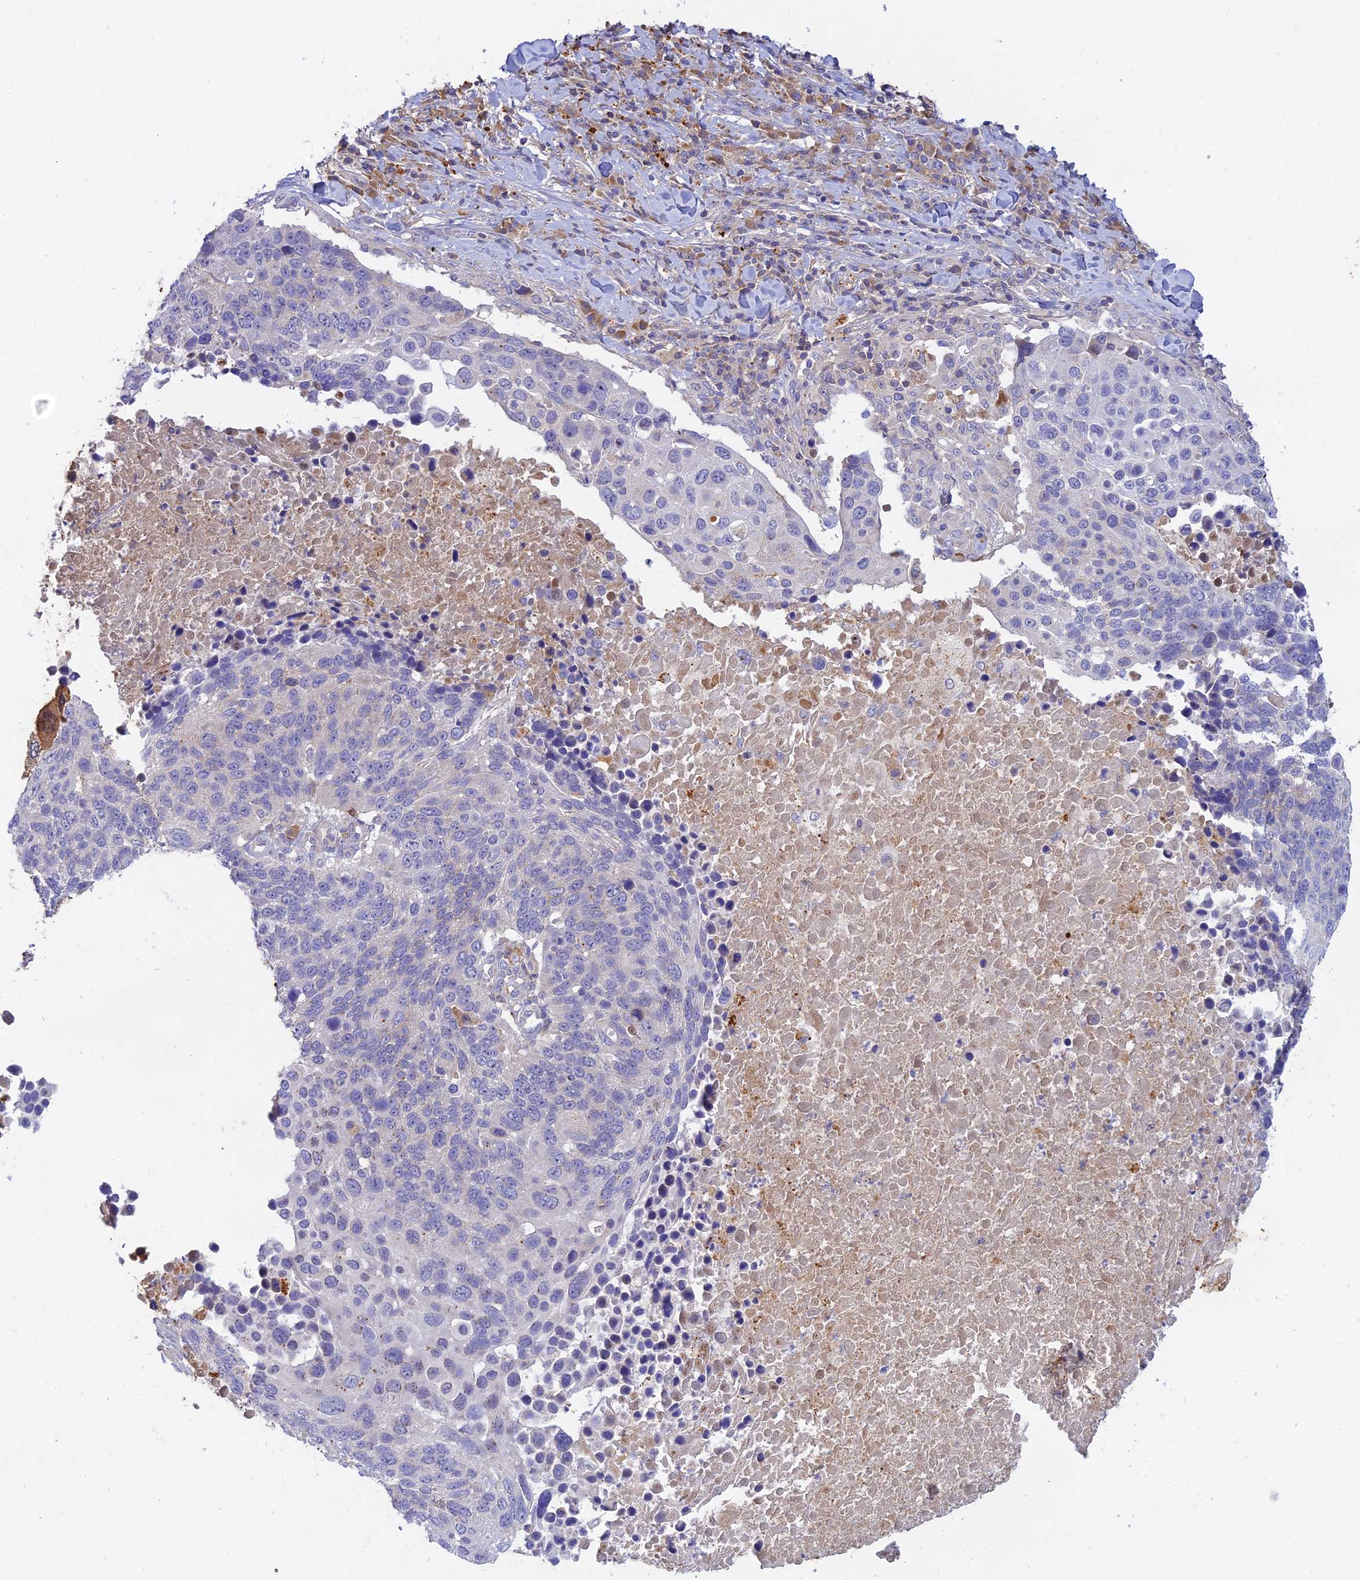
{"staining": {"intensity": "negative", "quantity": "none", "location": "none"}, "tissue": "lung cancer", "cell_type": "Tumor cells", "image_type": "cancer", "snomed": [{"axis": "morphology", "description": "Normal tissue, NOS"}, {"axis": "morphology", "description": "Squamous cell carcinoma, NOS"}, {"axis": "topography", "description": "Lymph node"}, {"axis": "topography", "description": "Lung"}], "caption": "Tumor cells are negative for brown protein staining in lung cancer (squamous cell carcinoma).", "gene": "ACSM5", "patient": {"sex": "male", "age": 66}}